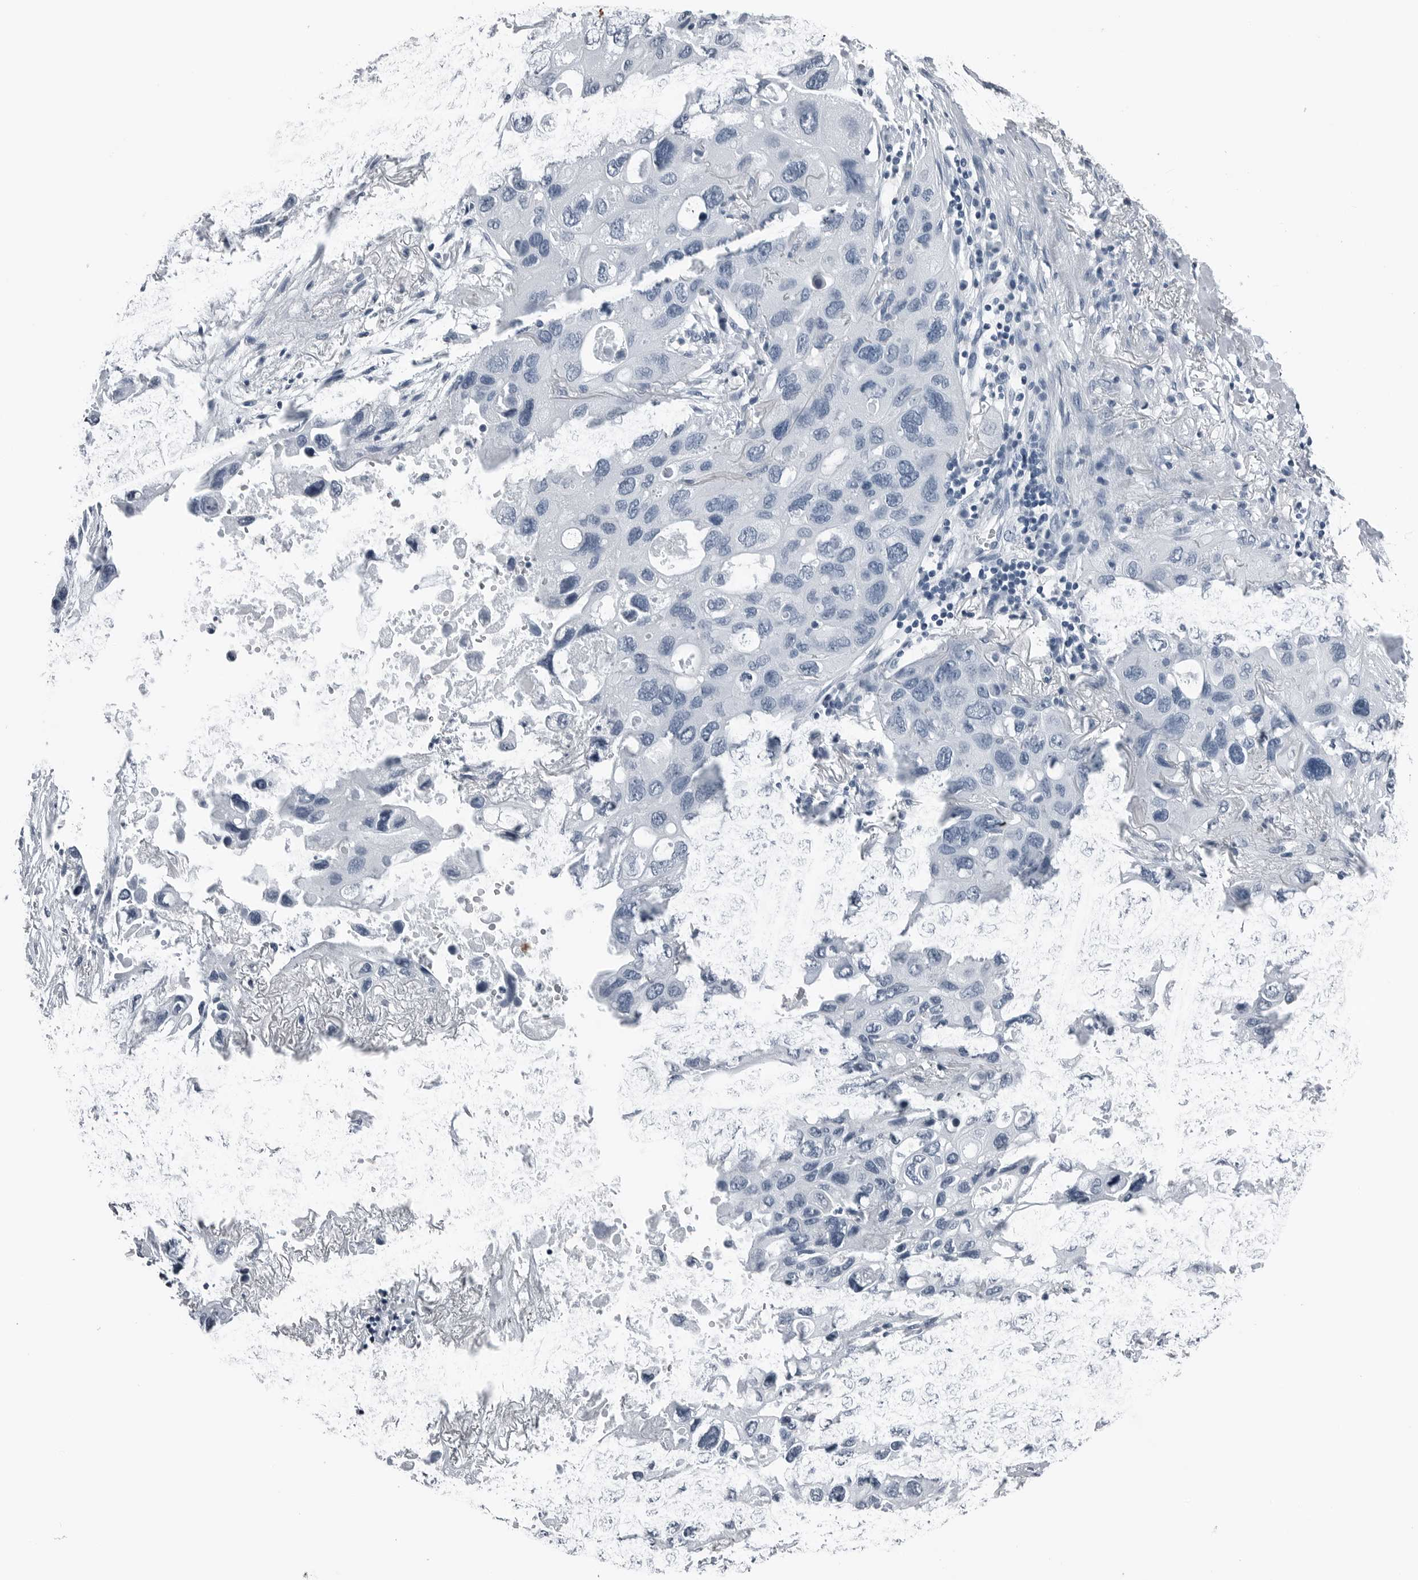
{"staining": {"intensity": "negative", "quantity": "none", "location": "none"}, "tissue": "lung cancer", "cell_type": "Tumor cells", "image_type": "cancer", "snomed": [{"axis": "morphology", "description": "Squamous cell carcinoma, NOS"}, {"axis": "topography", "description": "Lung"}], "caption": "IHC micrograph of neoplastic tissue: human lung cancer stained with DAB (3,3'-diaminobenzidine) exhibits no significant protein staining in tumor cells.", "gene": "SPINK1", "patient": {"sex": "female", "age": 73}}